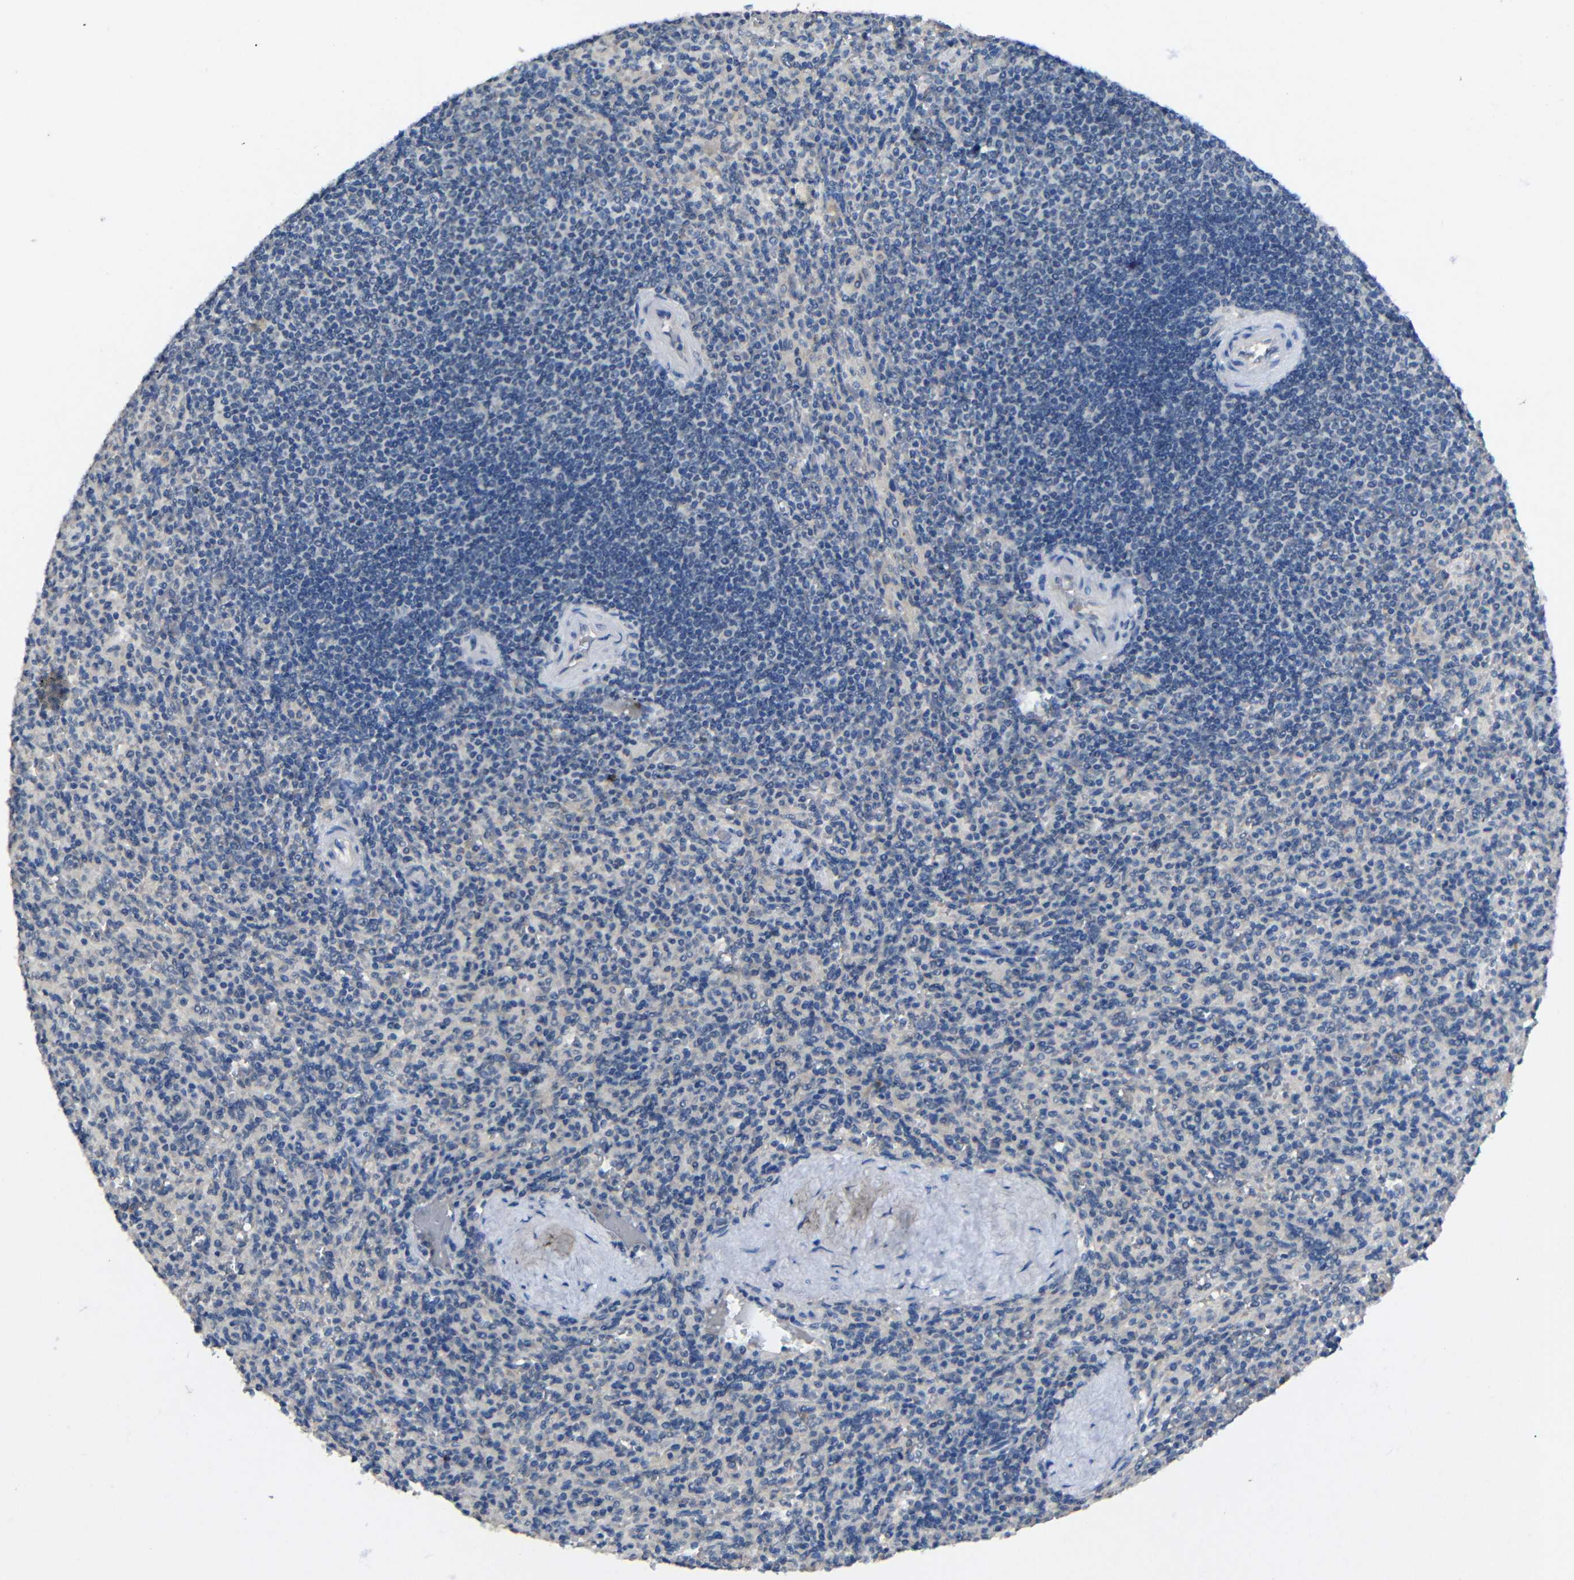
{"staining": {"intensity": "negative", "quantity": "none", "location": "none"}, "tissue": "spleen", "cell_type": "Cells in red pulp", "image_type": "normal", "snomed": [{"axis": "morphology", "description": "Normal tissue, NOS"}, {"axis": "topography", "description": "Spleen"}], "caption": "Human spleen stained for a protein using IHC demonstrates no staining in cells in red pulp.", "gene": "HNF1A", "patient": {"sex": "male", "age": 36}}